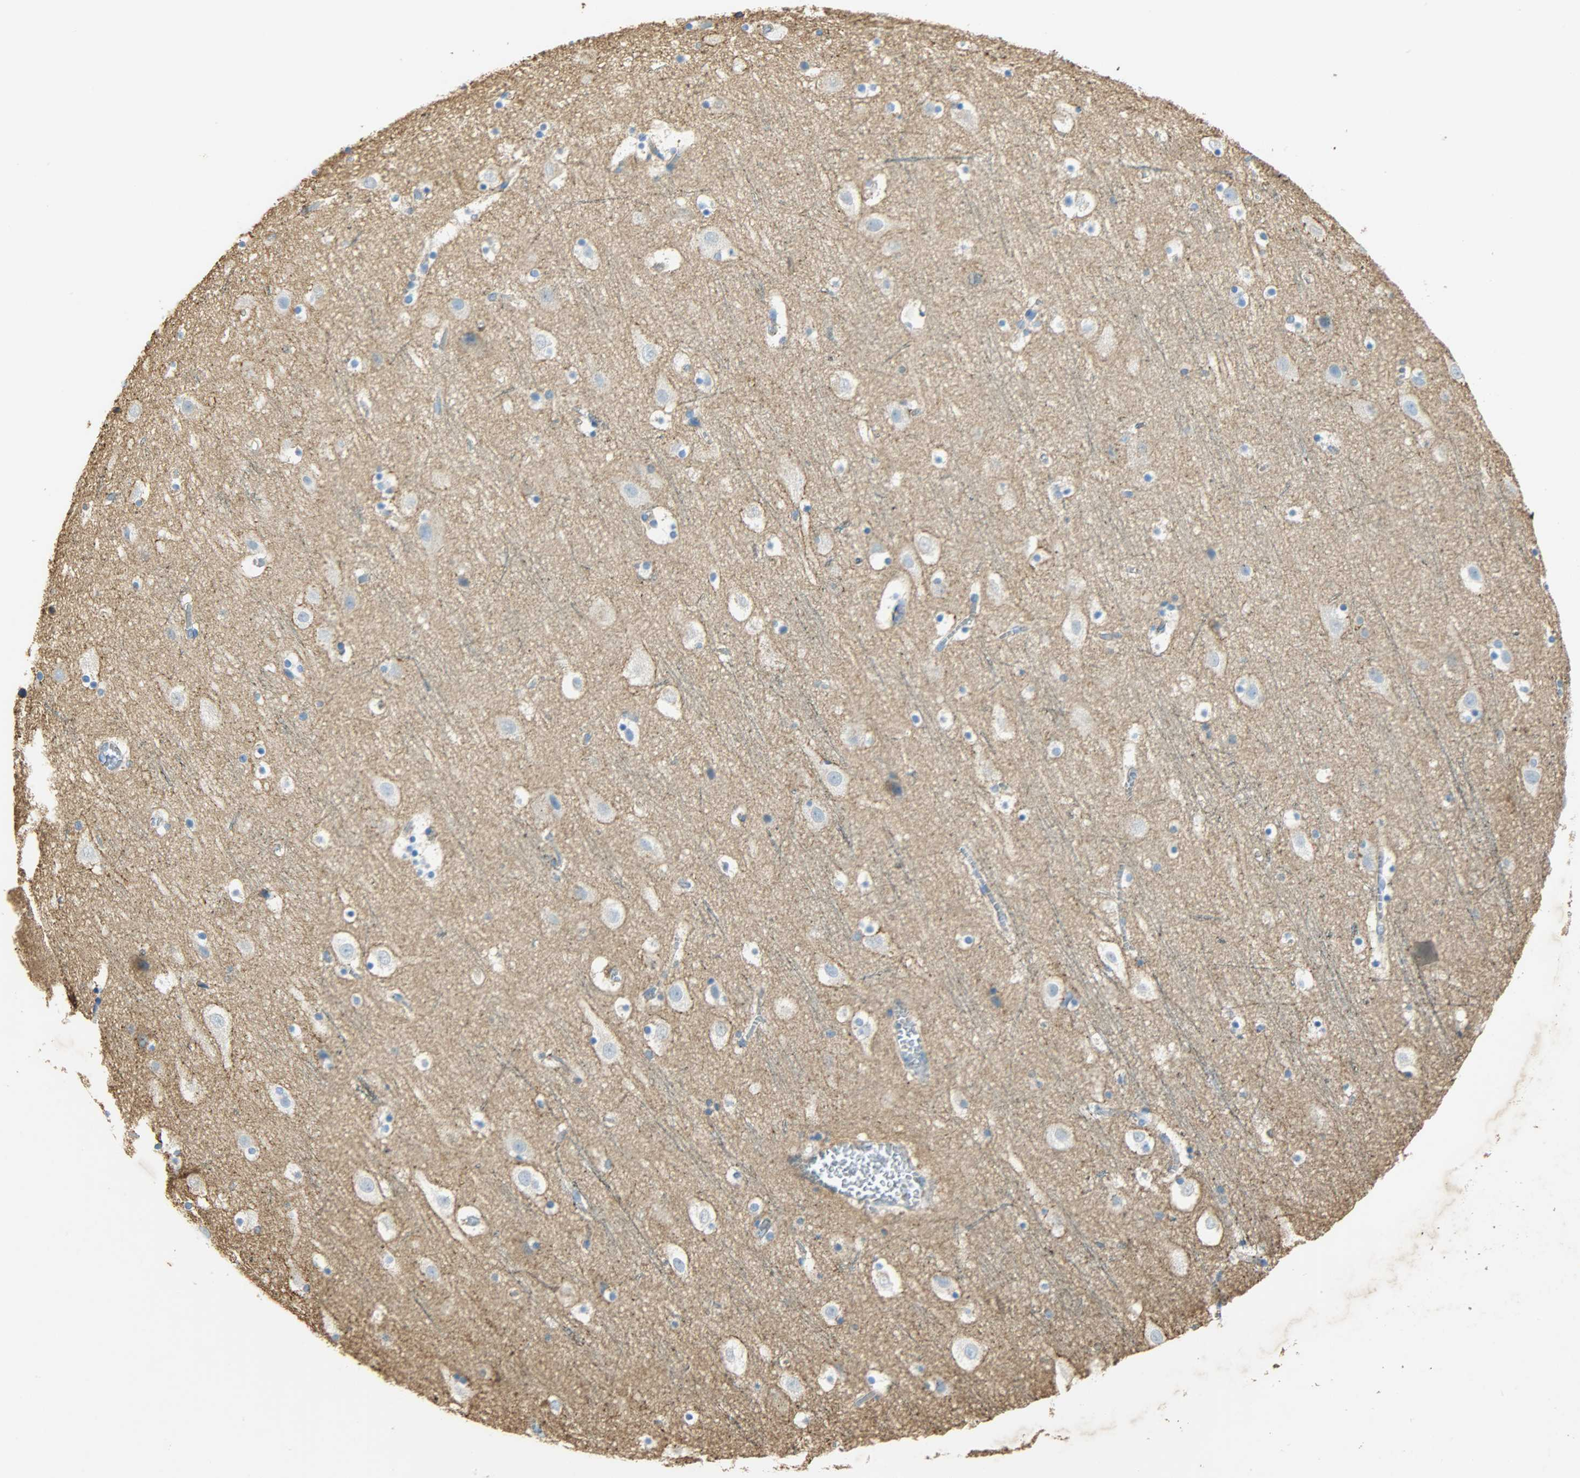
{"staining": {"intensity": "negative", "quantity": "none", "location": "none"}, "tissue": "cerebral cortex", "cell_type": "Endothelial cells", "image_type": "normal", "snomed": [{"axis": "morphology", "description": "Normal tissue, NOS"}, {"axis": "topography", "description": "Cerebral cortex"}], "caption": "An IHC image of benign cerebral cortex is shown. There is no staining in endothelial cells of cerebral cortex.", "gene": "ANXA6", "patient": {"sex": "male", "age": 45}}